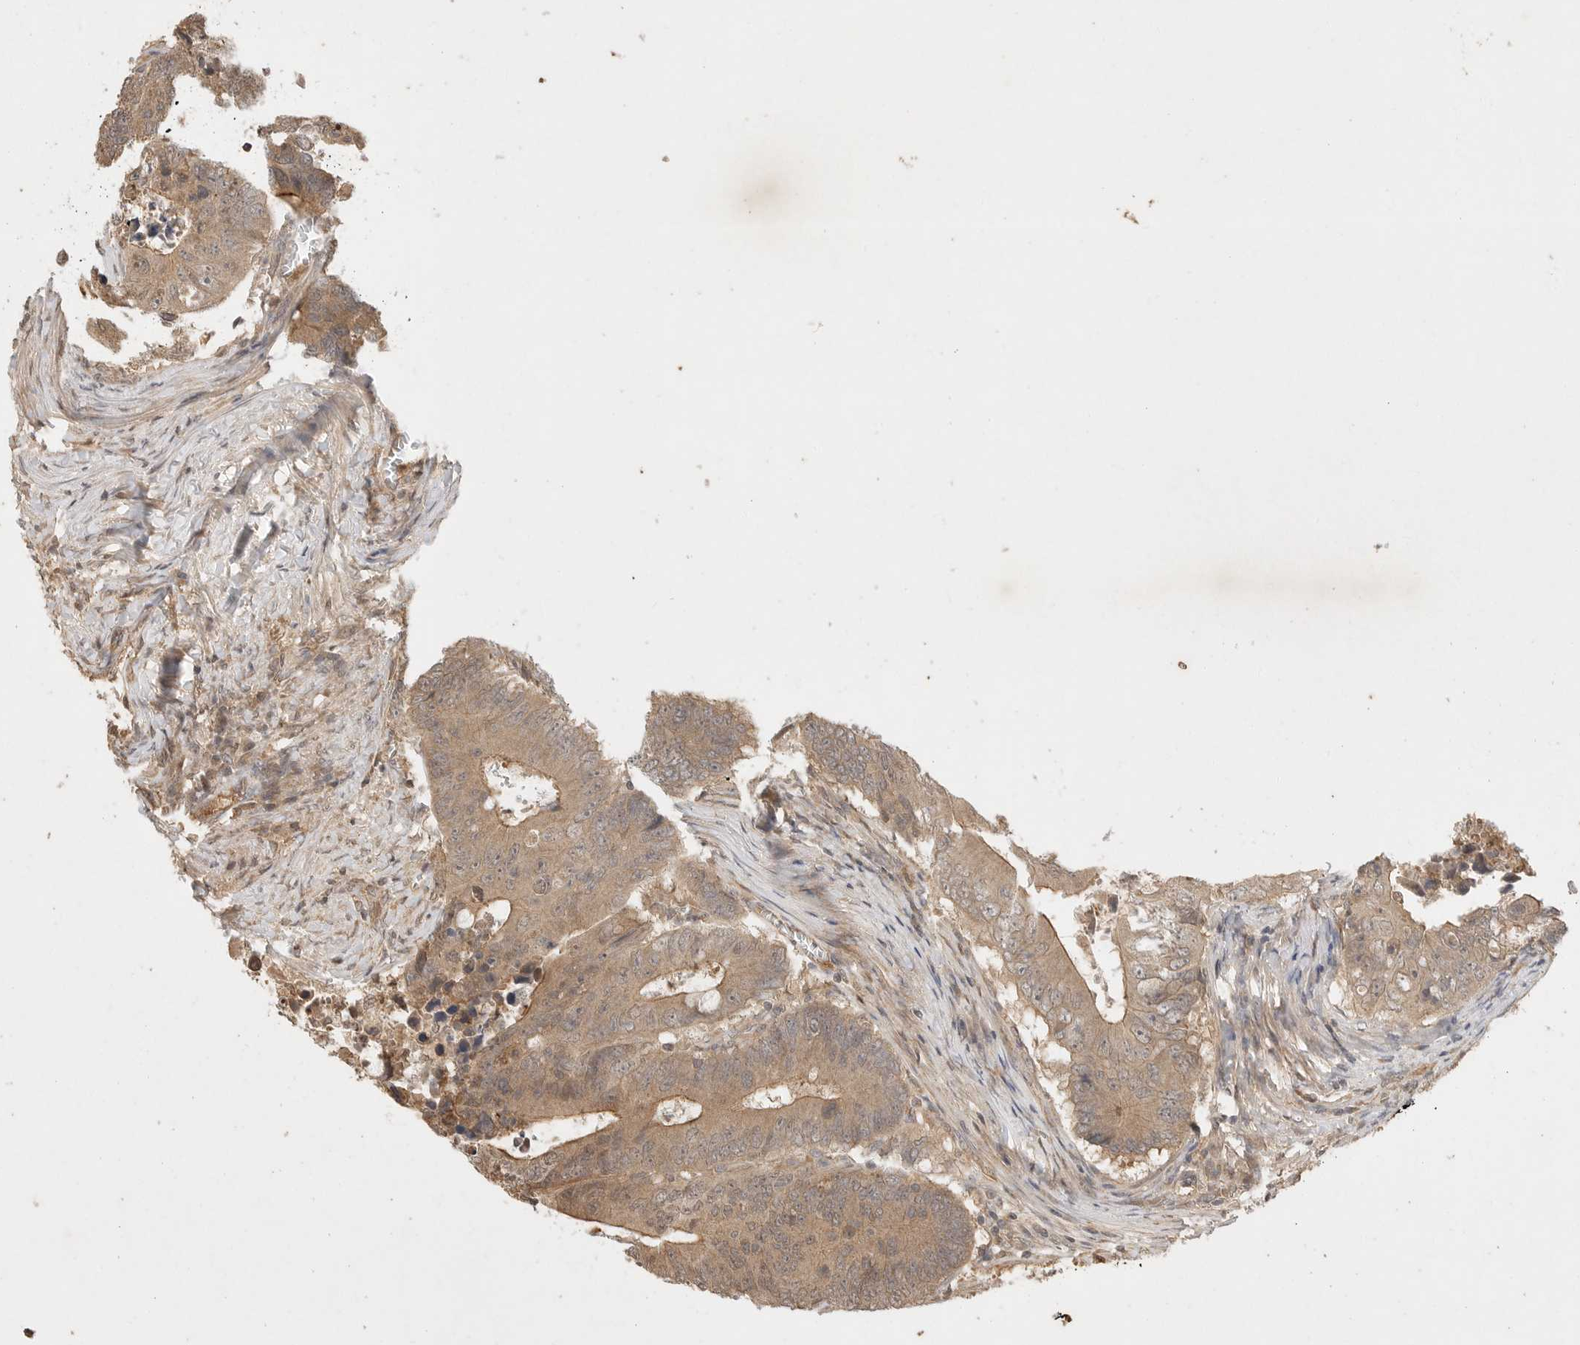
{"staining": {"intensity": "moderate", "quantity": ">75%", "location": "cytoplasmic/membranous"}, "tissue": "colorectal cancer", "cell_type": "Tumor cells", "image_type": "cancer", "snomed": [{"axis": "morphology", "description": "Adenocarcinoma, NOS"}, {"axis": "topography", "description": "Colon"}], "caption": "Immunohistochemistry (IHC) histopathology image of neoplastic tissue: colorectal adenocarcinoma stained using immunohistochemistry displays medium levels of moderate protein expression localized specifically in the cytoplasmic/membranous of tumor cells, appearing as a cytoplasmic/membranous brown color.", "gene": "PRMT3", "patient": {"sex": "male", "age": 87}}